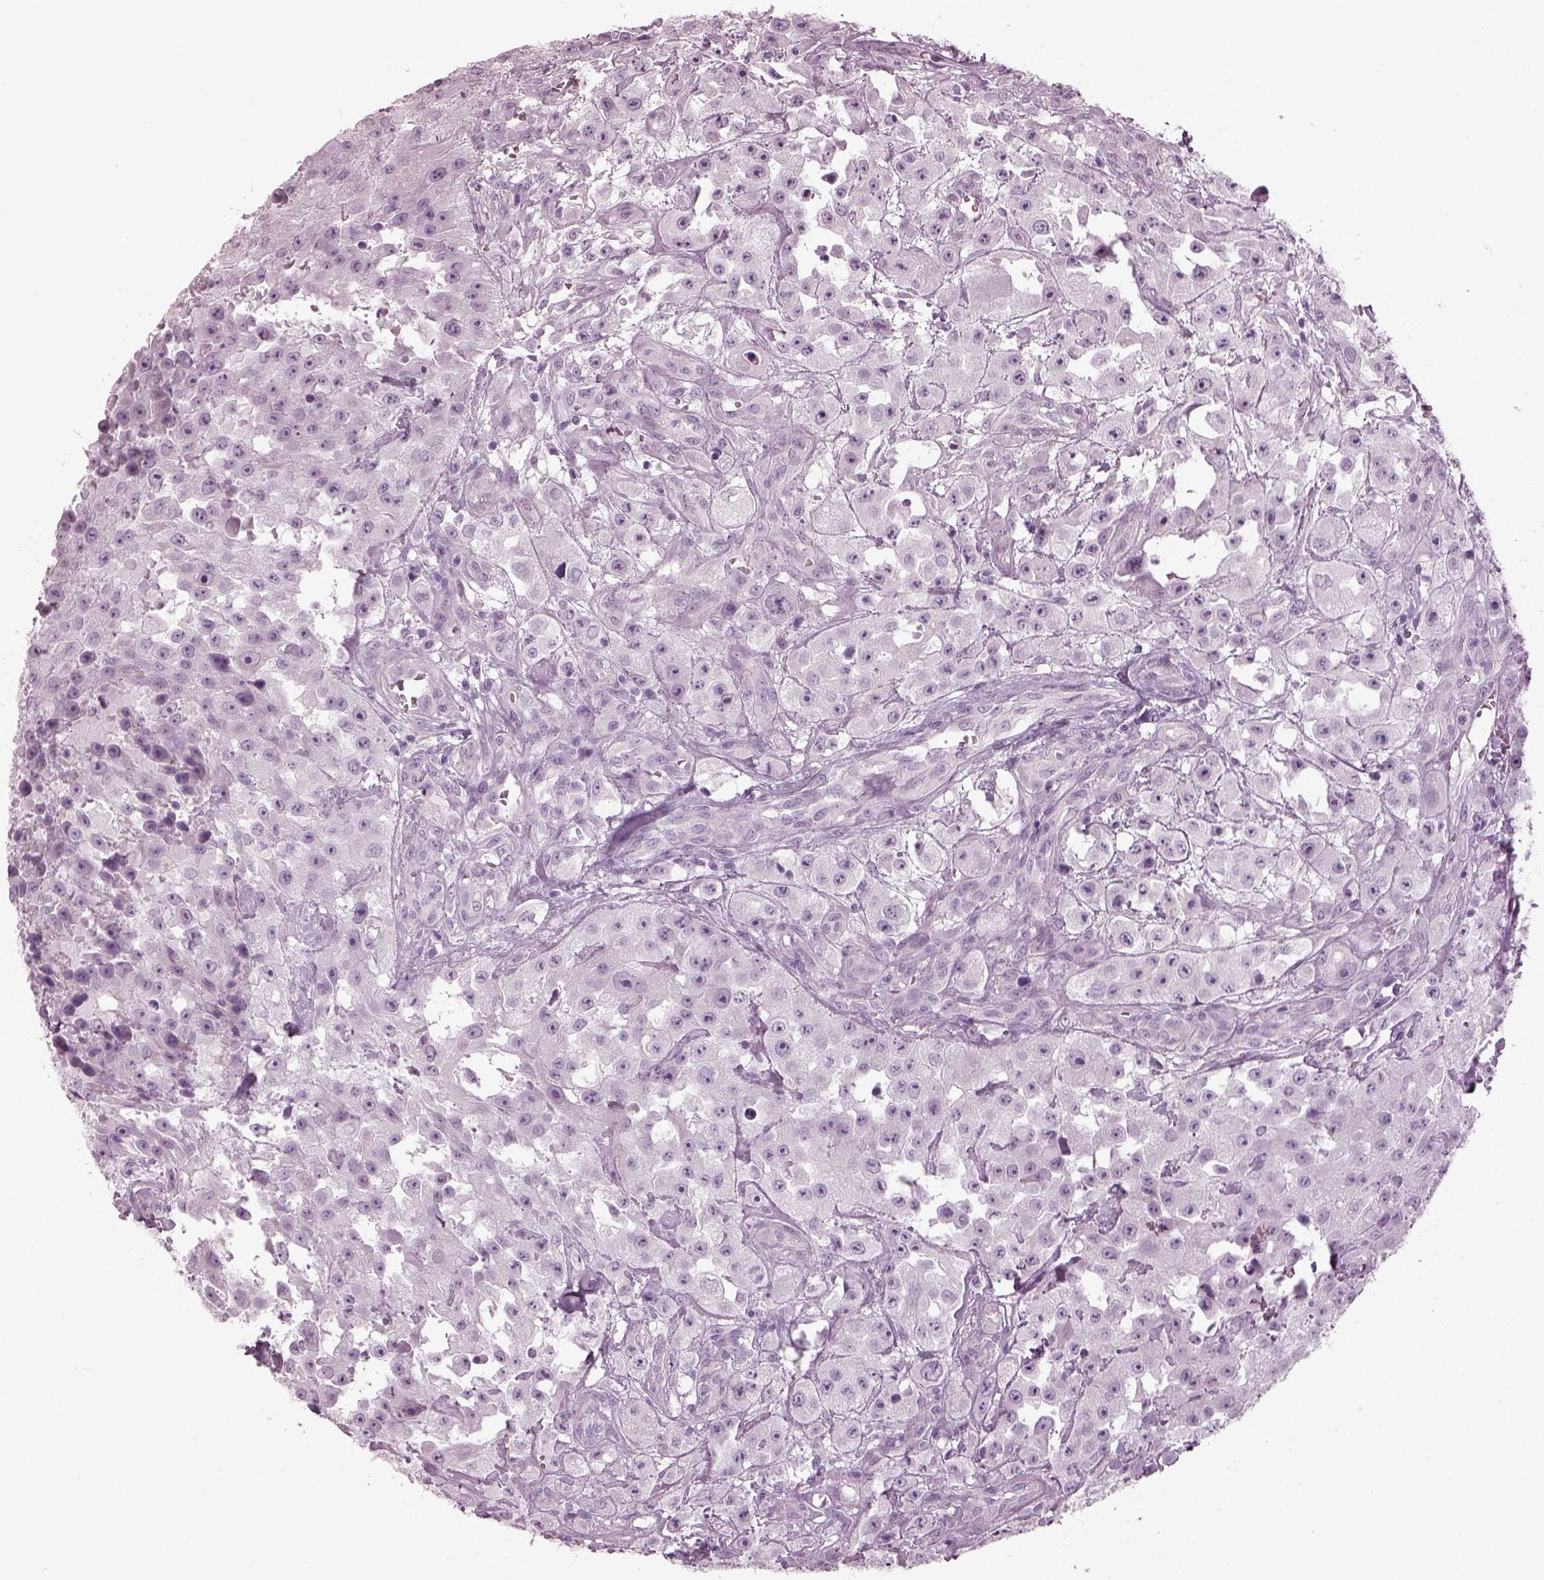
{"staining": {"intensity": "negative", "quantity": "none", "location": "none"}, "tissue": "urothelial cancer", "cell_type": "Tumor cells", "image_type": "cancer", "snomed": [{"axis": "morphology", "description": "Urothelial carcinoma, High grade"}, {"axis": "topography", "description": "Urinary bladder"}], "caption": "Protein analysis of urothelial cancer reveals no significant expression in tumor cells. (DAB (3,3'-diaminobenzidine) IHC, high magnification).", "gene": "PDC", "patient": {"sex": "male", "age": 79}}